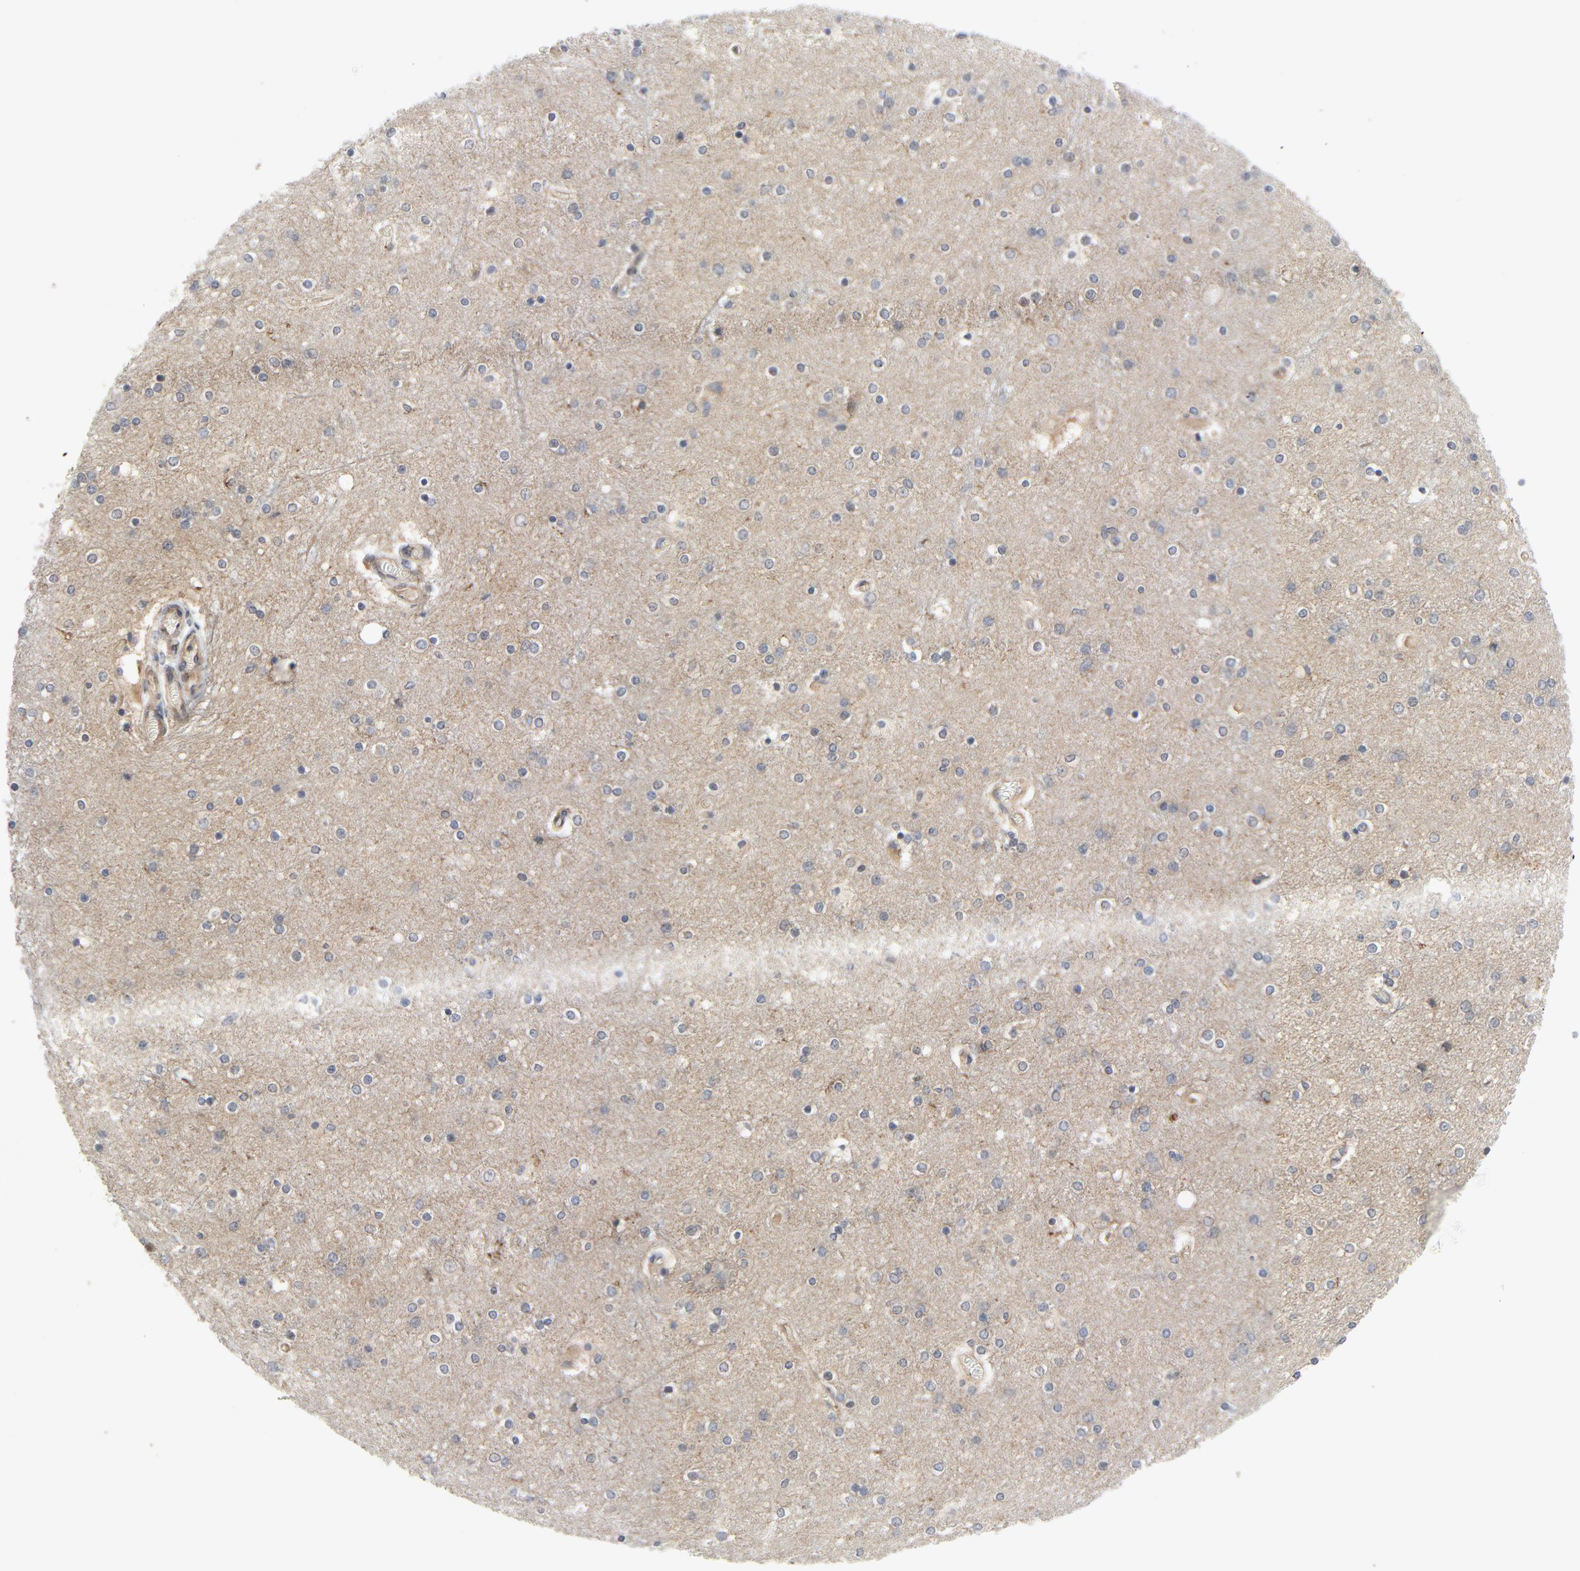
{"staining": {"intensity": "negative", "quantity": "none", "location": "none"}, "tissue": "cerebral cortex", "cell_type": "Endothelial cells", "image_type": "normal", "snomed": [{"axis": "morphology", "description": "Normal tissue, NOS"}, {"axis": "topography", "description": "Cerebral cortex"}], "caption": "Immunohistochemistry of normal cerebral cortex reveals no expression in endothelial cells.", "gene": "TSG101", "patient": {"sex": "female", "age": 54}}